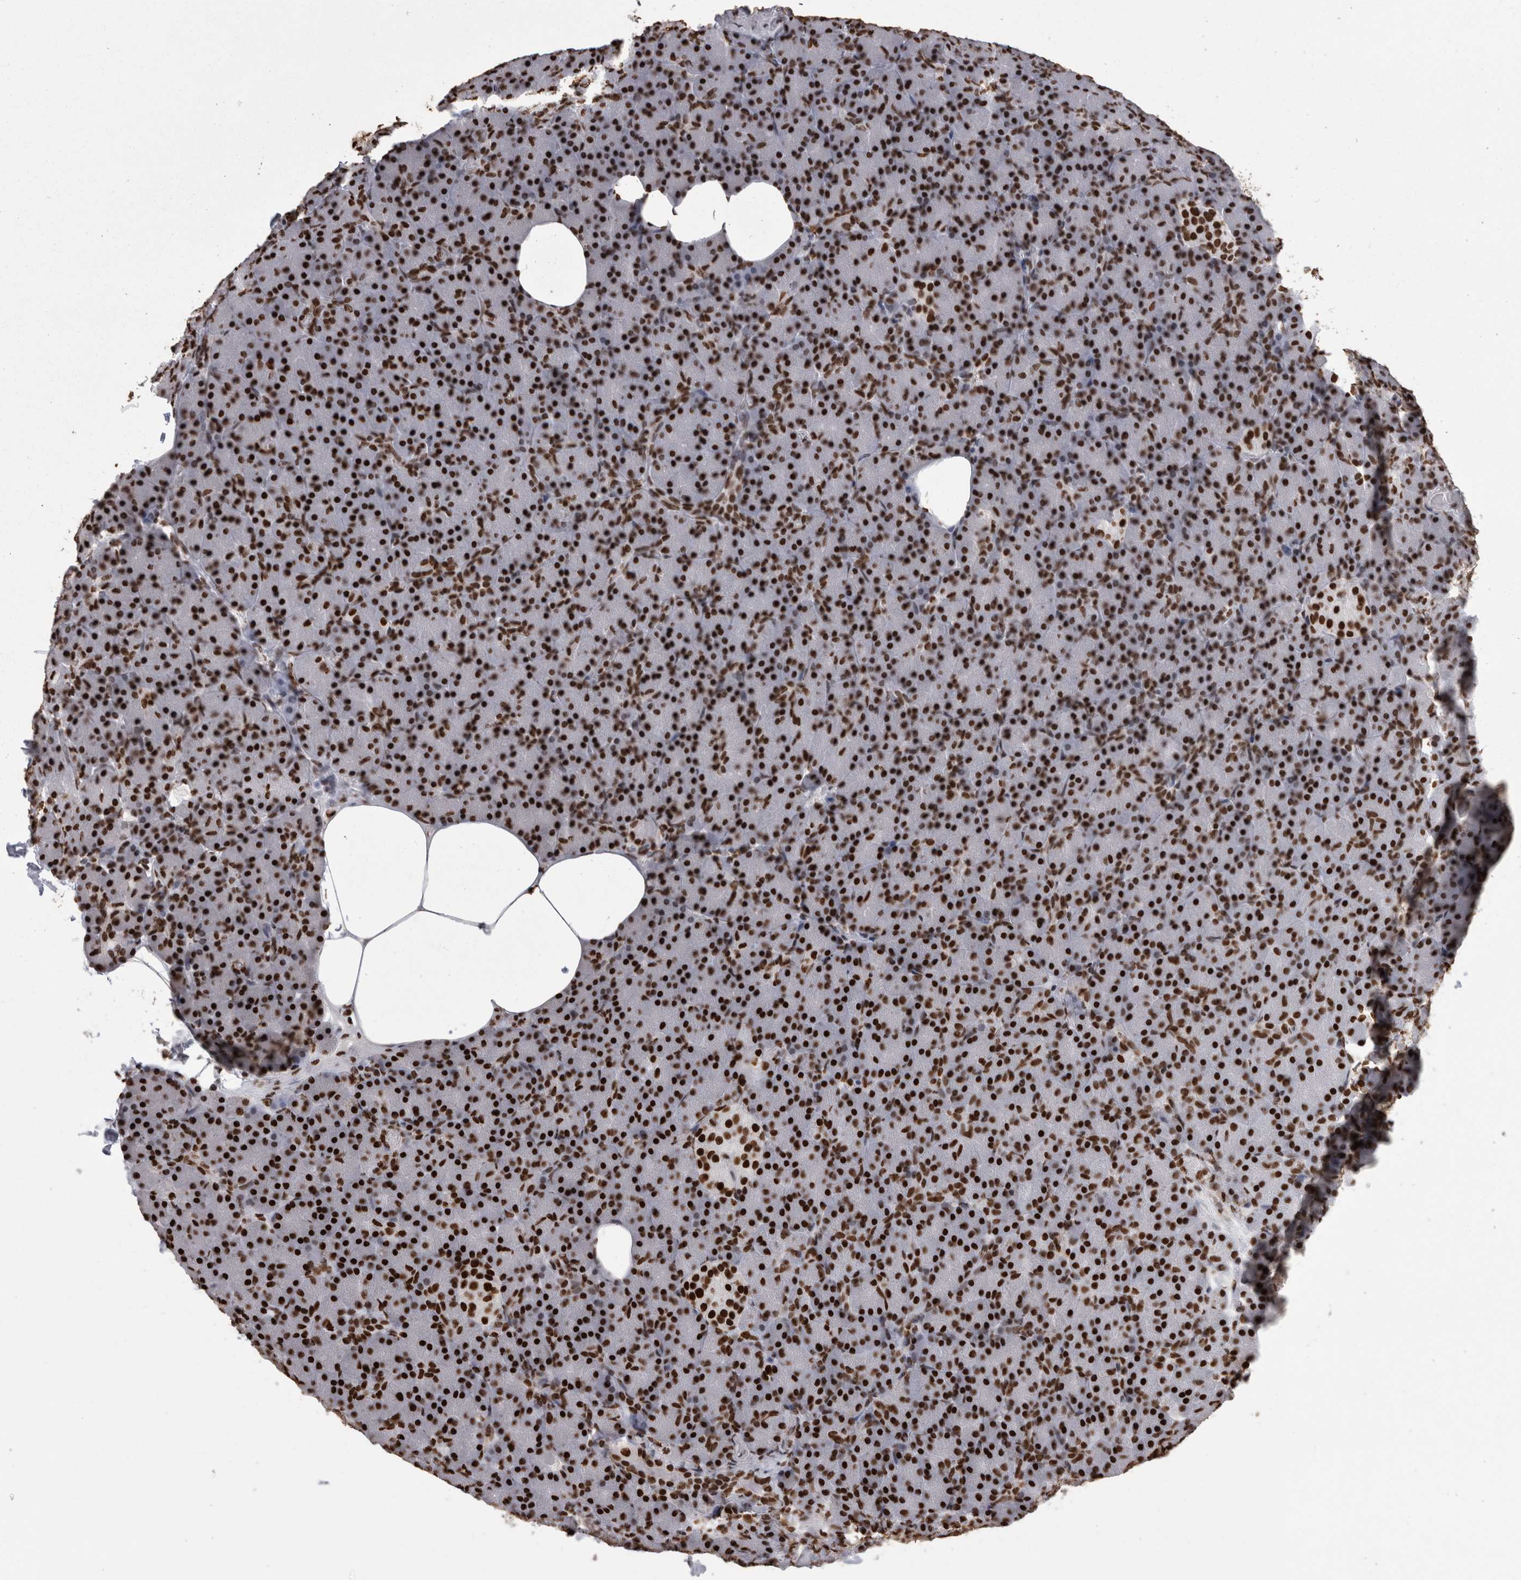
{"staining": {"intensity": "strong", "quantity": ">75%", "location": "nuclear"}, "tissue": "pancreas", "cell_type": "Exocrine glandular cells", "image_type": "normal", "snomed": [{"axis": "morphology", "description": "Normal tissue, NOS"}, {"axis": "topography", "description": "Pancreas"}], "caption": "Protein analysis of unremarkable pancreas exhibits strong nuclear expression in about >75% of exocrine glandular cells.", "gene": "HNRNPM", "patient": {"sex": "female", "age": 43}}